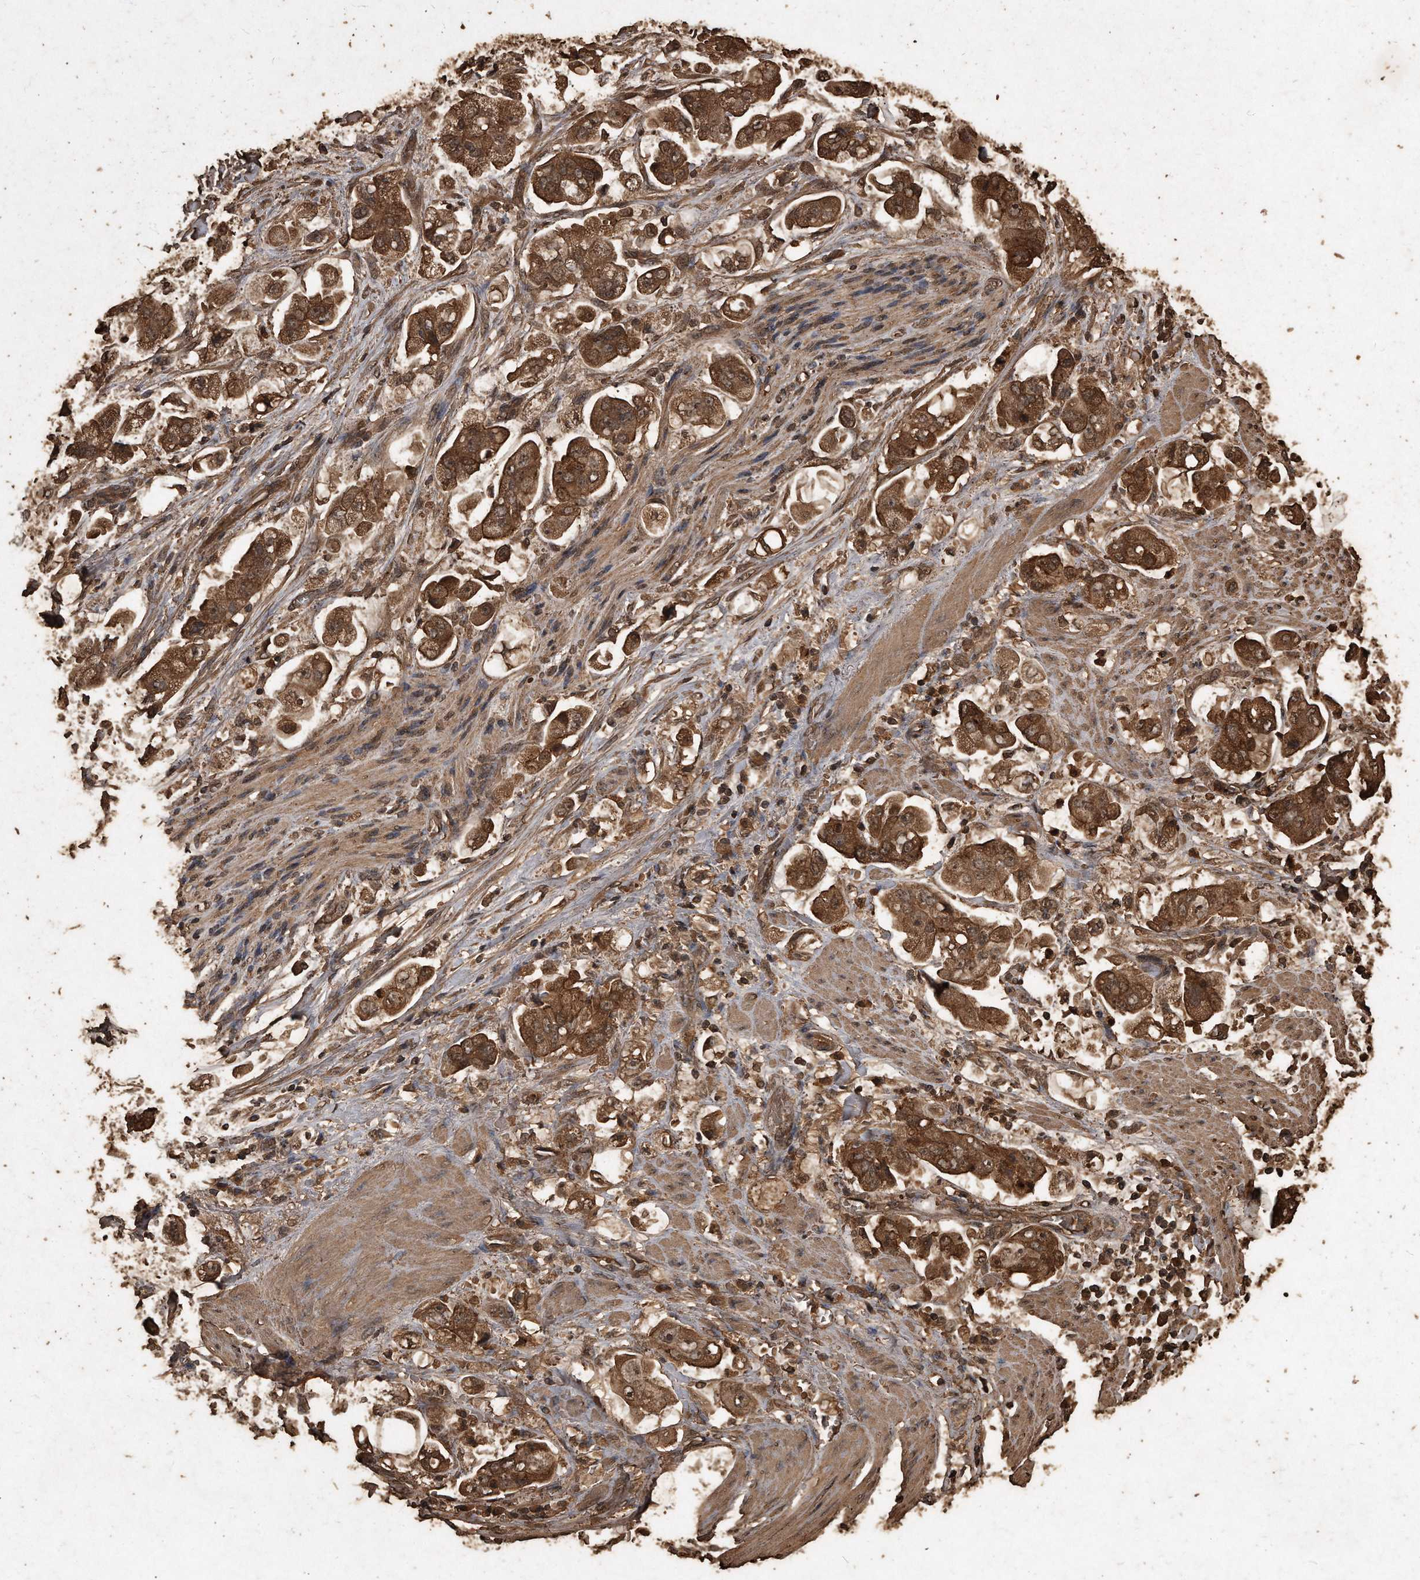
{"staining": {"intensity": "strong", "quantity": ">75%", "location": "cytoplasmic/membranous"}, "tissue": "stomach cancer", "cell_type": "Tumor cells", "image_type": "cancer", "snomed": [{"axis": "morphology", "description": "Adenocarcinoma, NOS"}, {"axis": "topography", "description": "Stomach"}], "caption": "A histopathology image showing strong cytoplasmic/membranous expression in approximately >75% of tumor cells in adenocarcinoma (stomach), as visualized by brown immunohistochemical staining.", "gene": "CFLAR", "patient": {"sex": "male", "age": 62}}